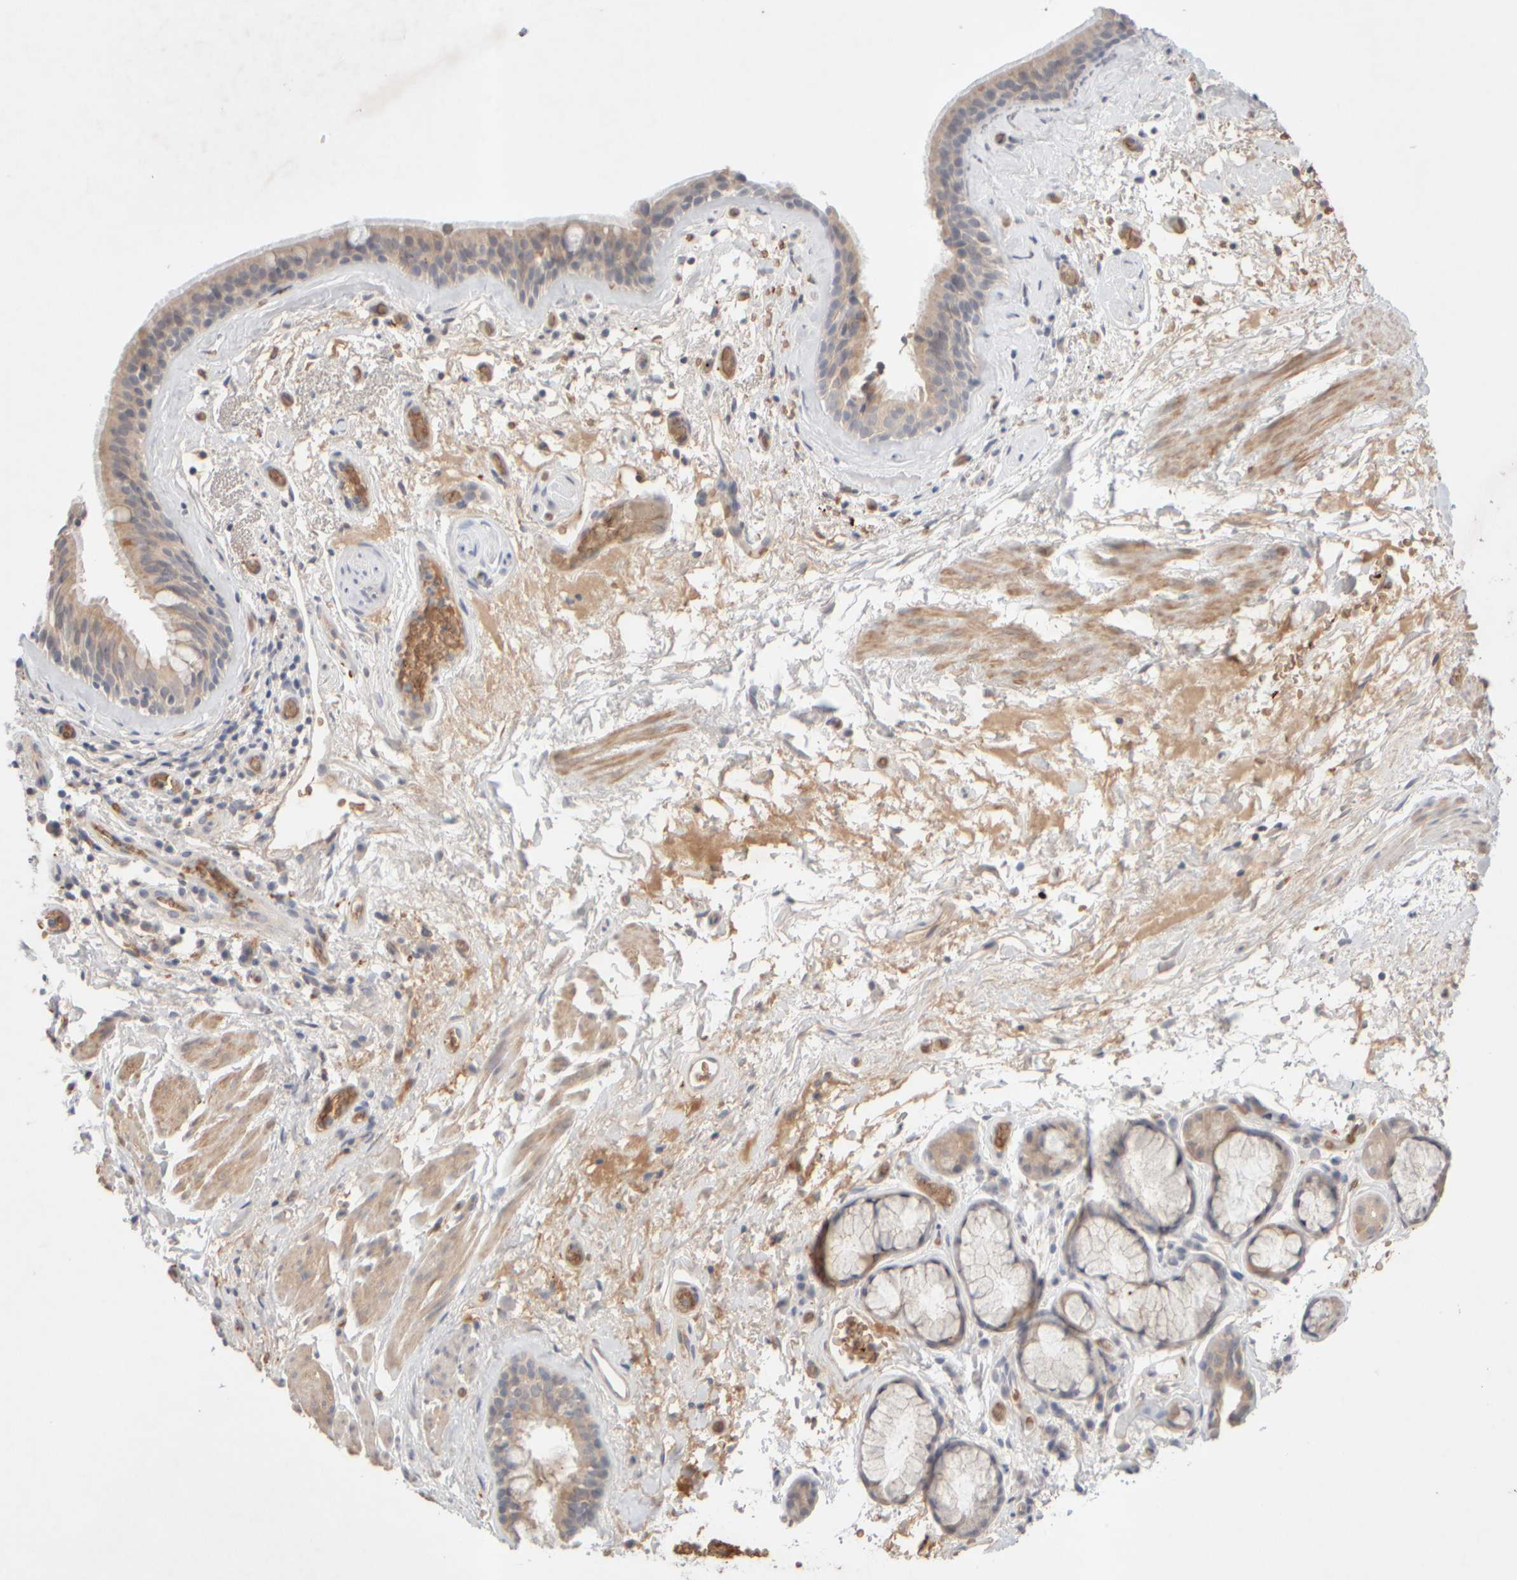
{"staining": {"intensity": "weak", "quantity": ">75%", "location": "cytoplasmic/membranous"}, "tissue": "bronchus", "cell_type": "Respiratory epithelial cells", "image_type": "normal", "snomed": [{"axis": "morphology", "description": "Normal tissue, NOS"}, {"axis": "topography", "description": "Cartilage tissue"}], "caption": "Immunohistochemistry (DAB) staining of normal bronchus displays weak cytoplasmic/membranous protein positivity in about >75% of respiratory epithelial cells. (Brightfield microscopy of DAB IHC at high magnification).", "gene": "MST1", "patient": {"sex": "female", "age": 63}}